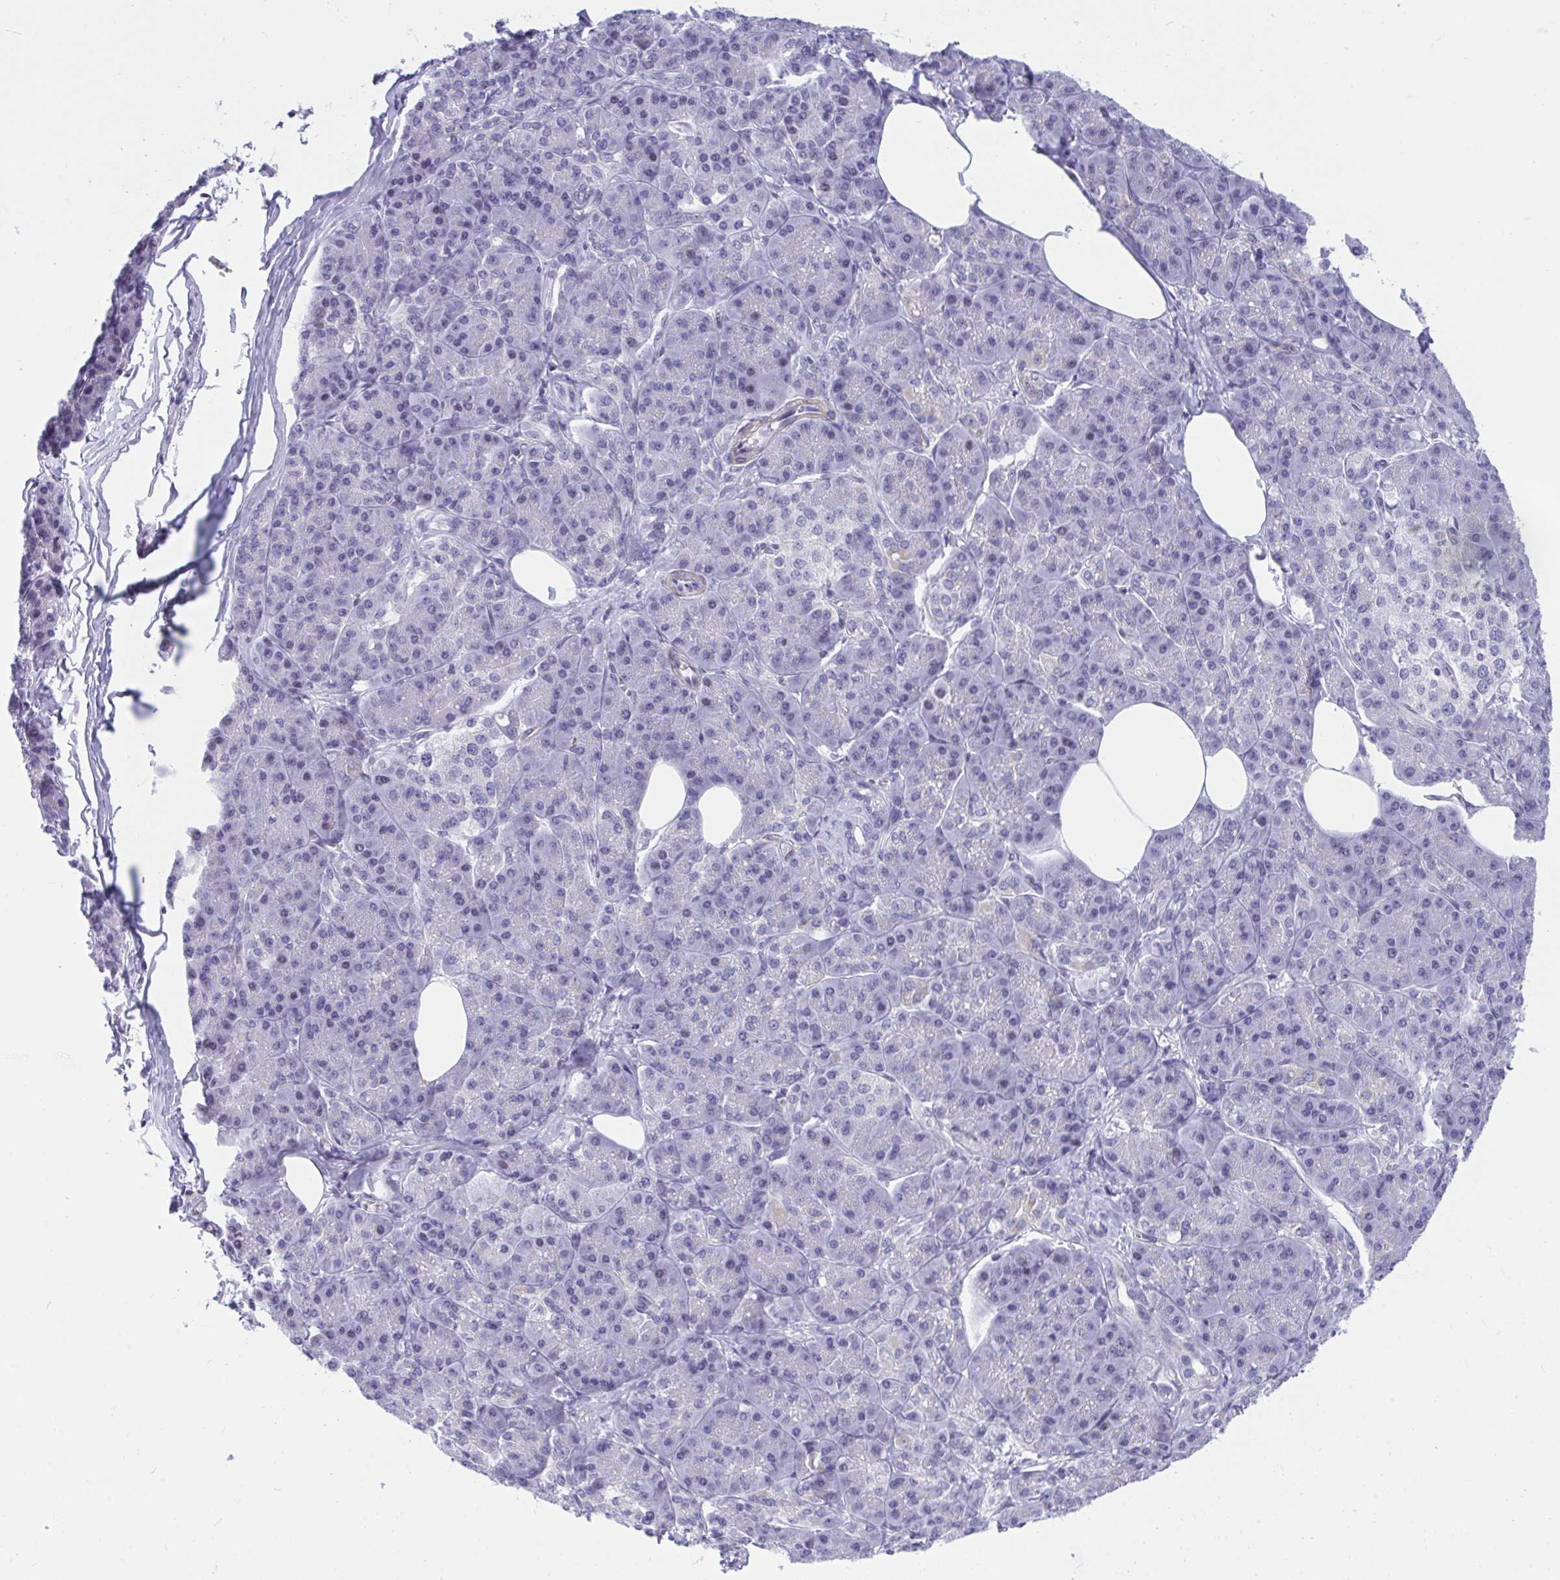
{"staining": {"intensity": "negative", "quantity": "none", "location": "none"}, "tissue": "pancreatic cancer", "cell_type": "Tumor cells", "image_type": "cancer", "snomed": [{"axis": "morphology", "description": "Adenocarcinoma, NOS"}, {"axis": "topography", "description": "Pancreas"}], "caption": "An IHC photomicrograph of adenocarcinoma (pancreatic) is shown. There is no staining in tumor cells of adenocarcinoma (pancreatic).", "gene": "KCNN4", "patient": {"sex": "male", "age": 57}}